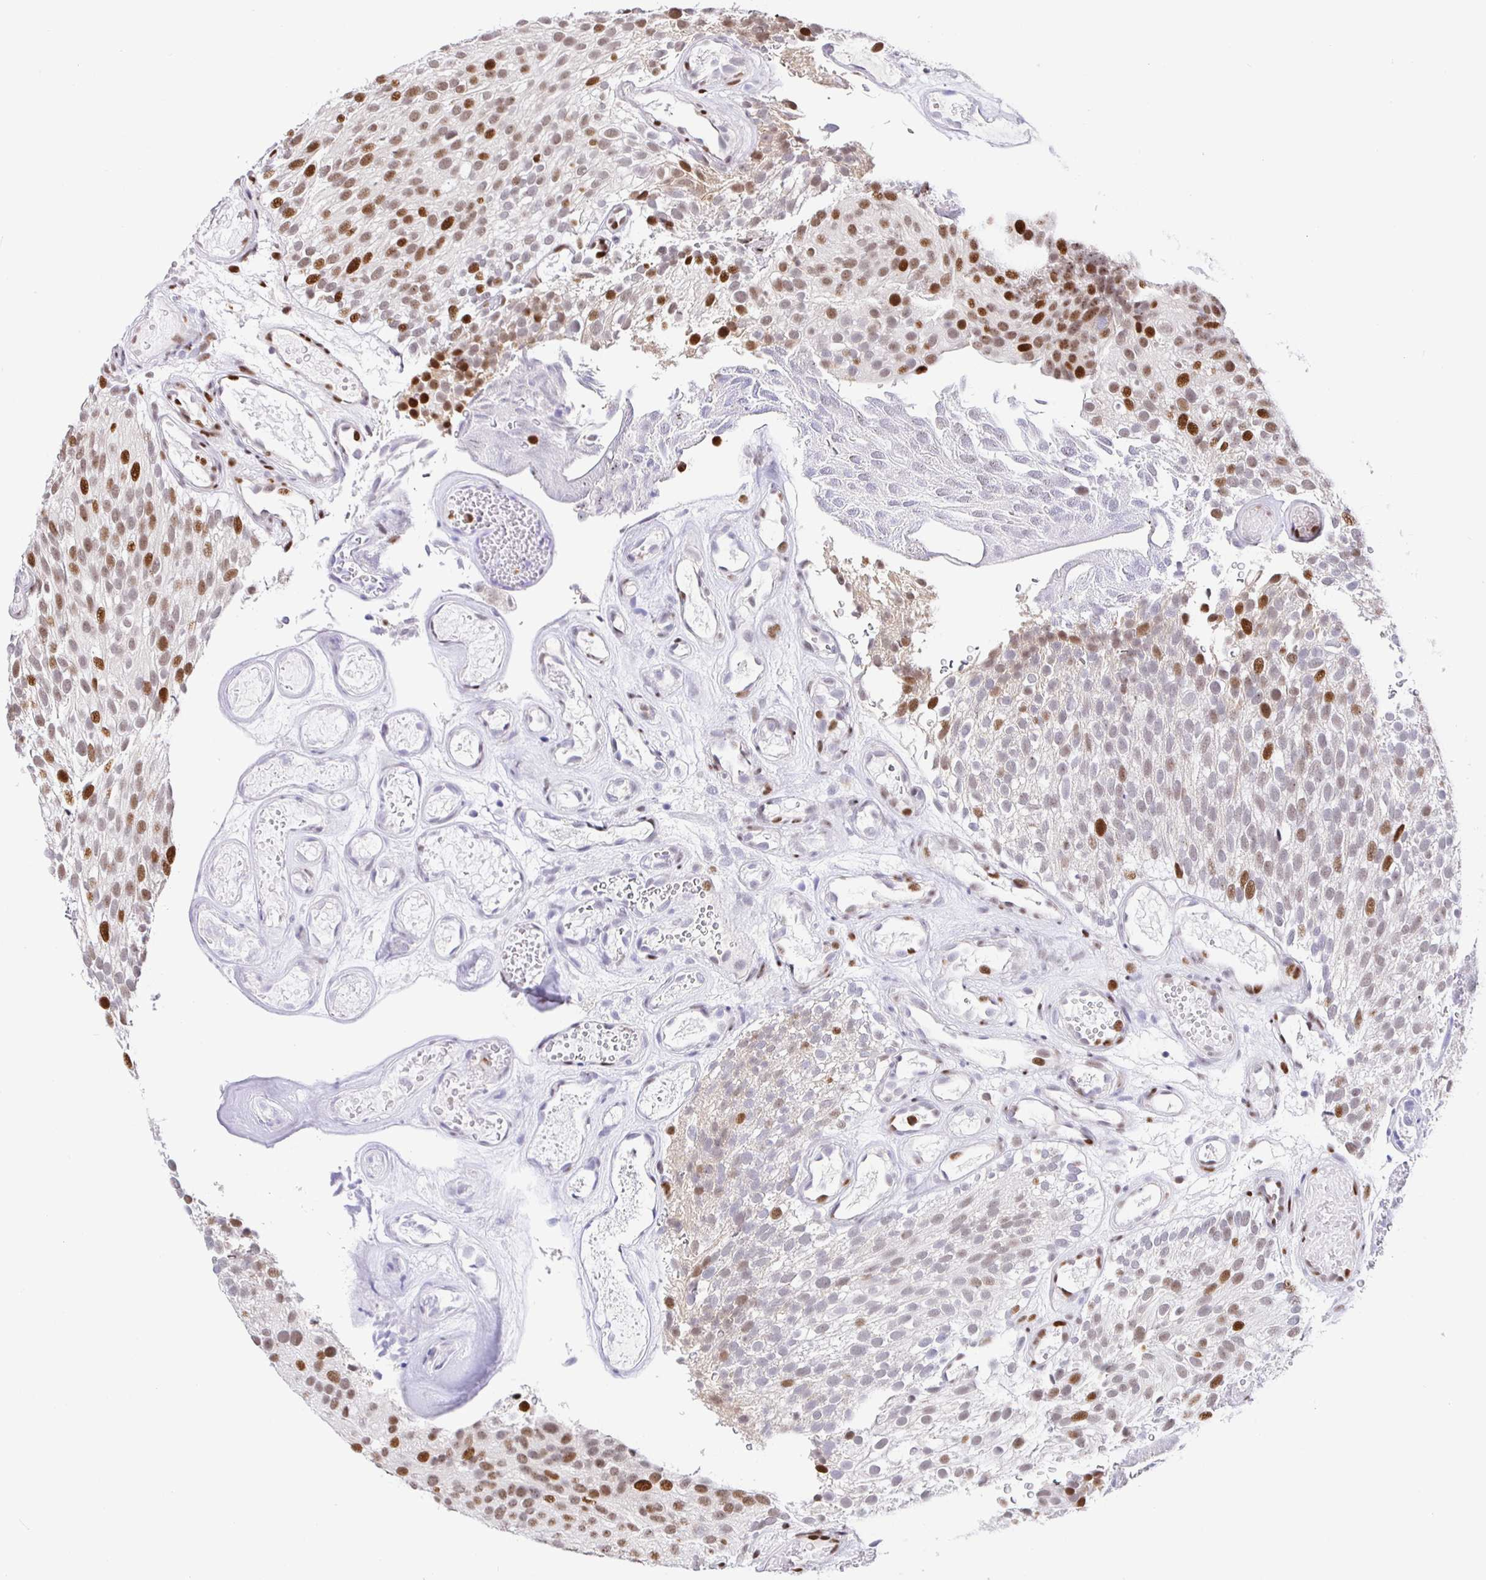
{"staining": {"intensity": "strong", "quantity": "25%-75%", "location": "nuclear"}, "tissue": "urothelial cancer", "cell_type": "Tumor cells", "image_type": "cancer", "snomed": [{"axis": "morphology", "description": "Urothelial carcinoma, Low grade"}, {"axis": "topography", "description": "Urinary bladder"}], "caption": "Brown immunohistochemical staining in urothelial cancer exhibits strong nuclear expression in about 25%-75% of tumor cells.", "gene": "SETD5", "patient": {"sex": "male", "age": 78}}